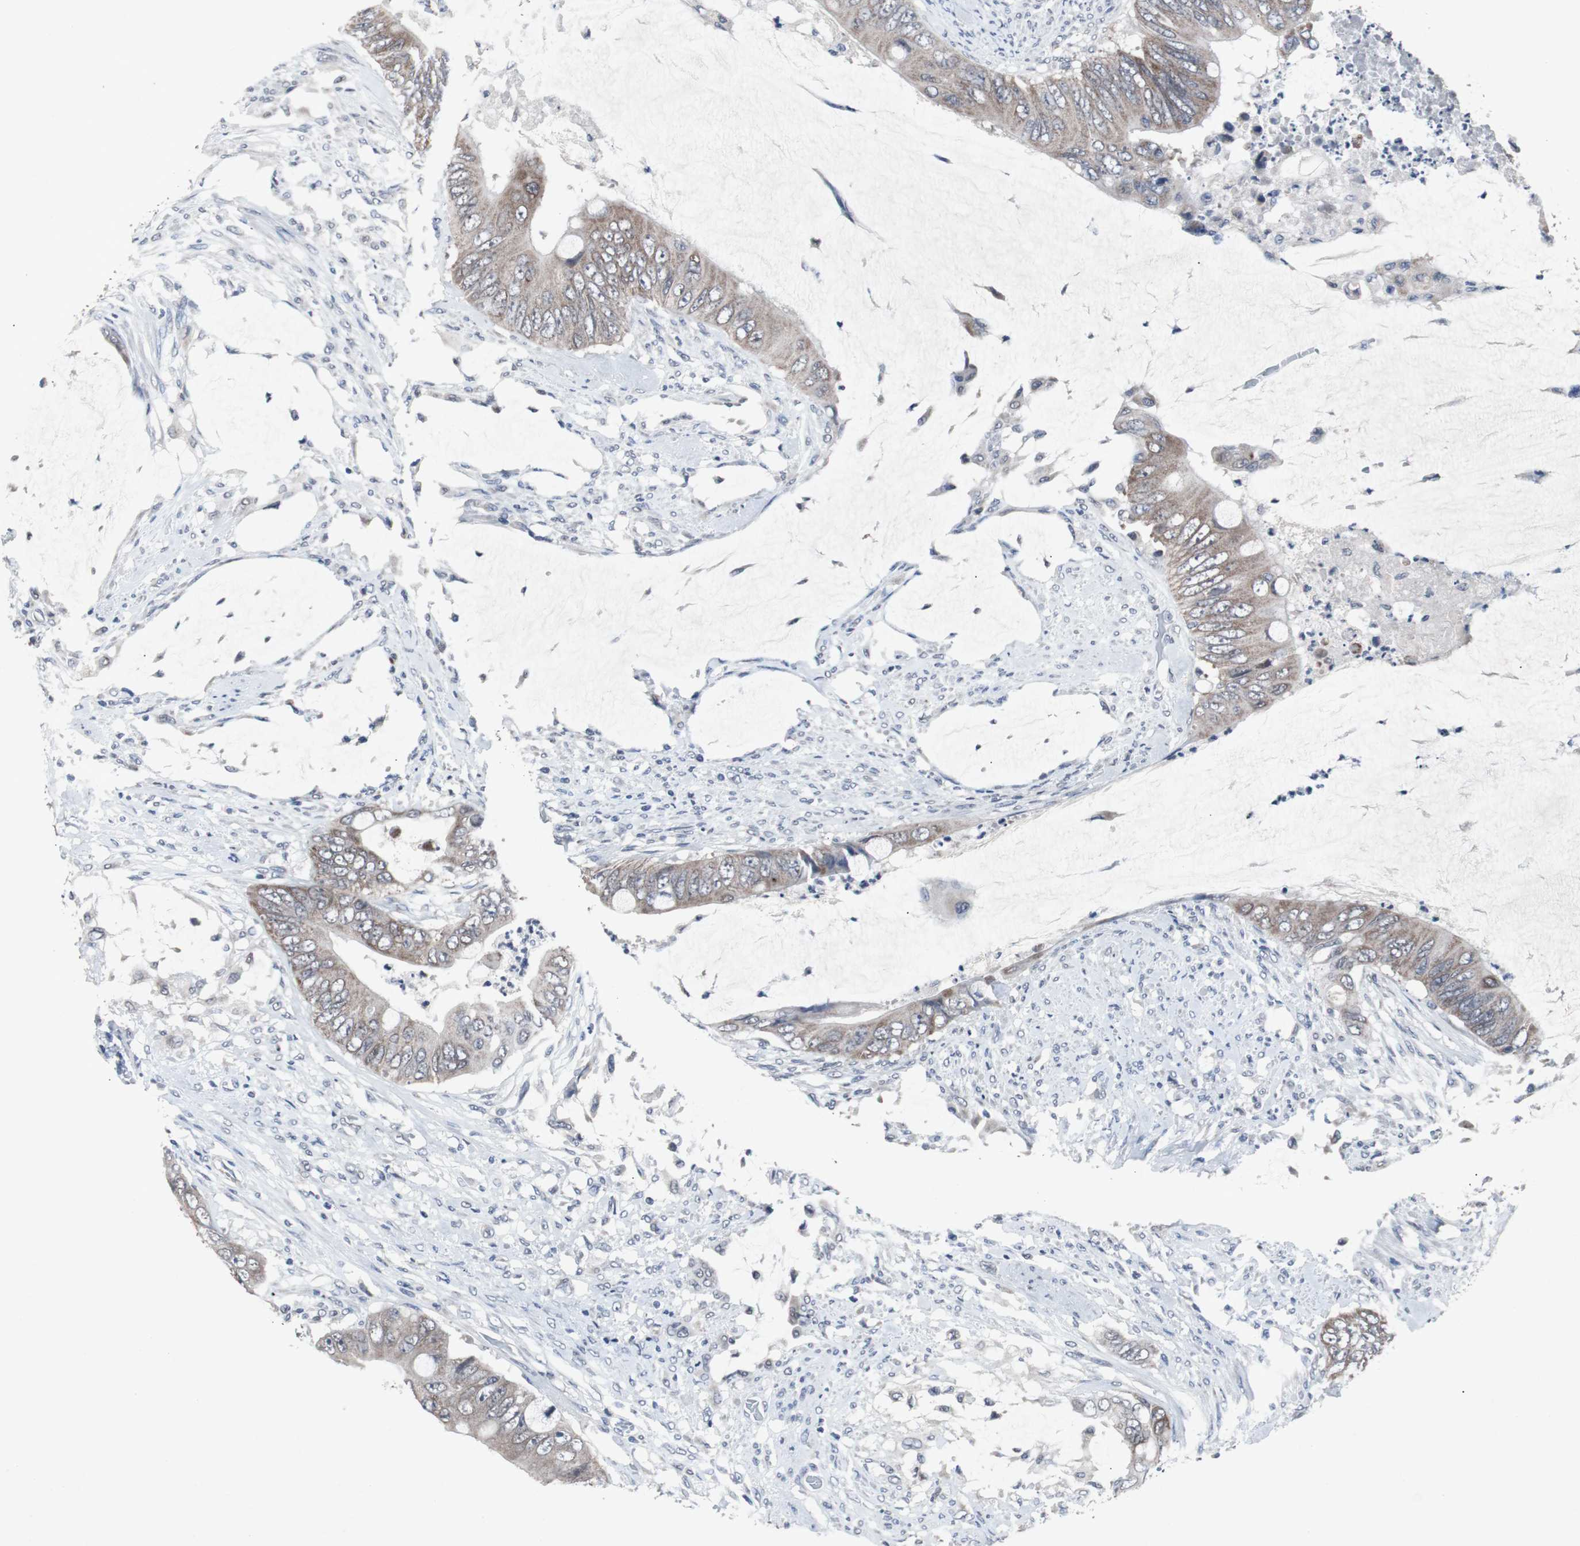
{"staining": {"intensity": "weak", "quantity": ">75%", "location": "cytoplasmic/membranous"}, "tissue": "colorectal cancer", "cell_type": "Tumor cells", "image_type": "cancer", "snomed": [{"axis": "morphology", "description": "Adenocarcinoma, NOS"}, {"axis": "topography", "description": "Rectum"}], "caption": "This histopathology image reveals immunohistochemistry staining of human colorectal adenocarcinoma, with low weak cytoplasmic/membranous expression in approximately >75% of tumor cells.", "gene": "RBM47", "patient": {"sex": "female", "age": 77}}